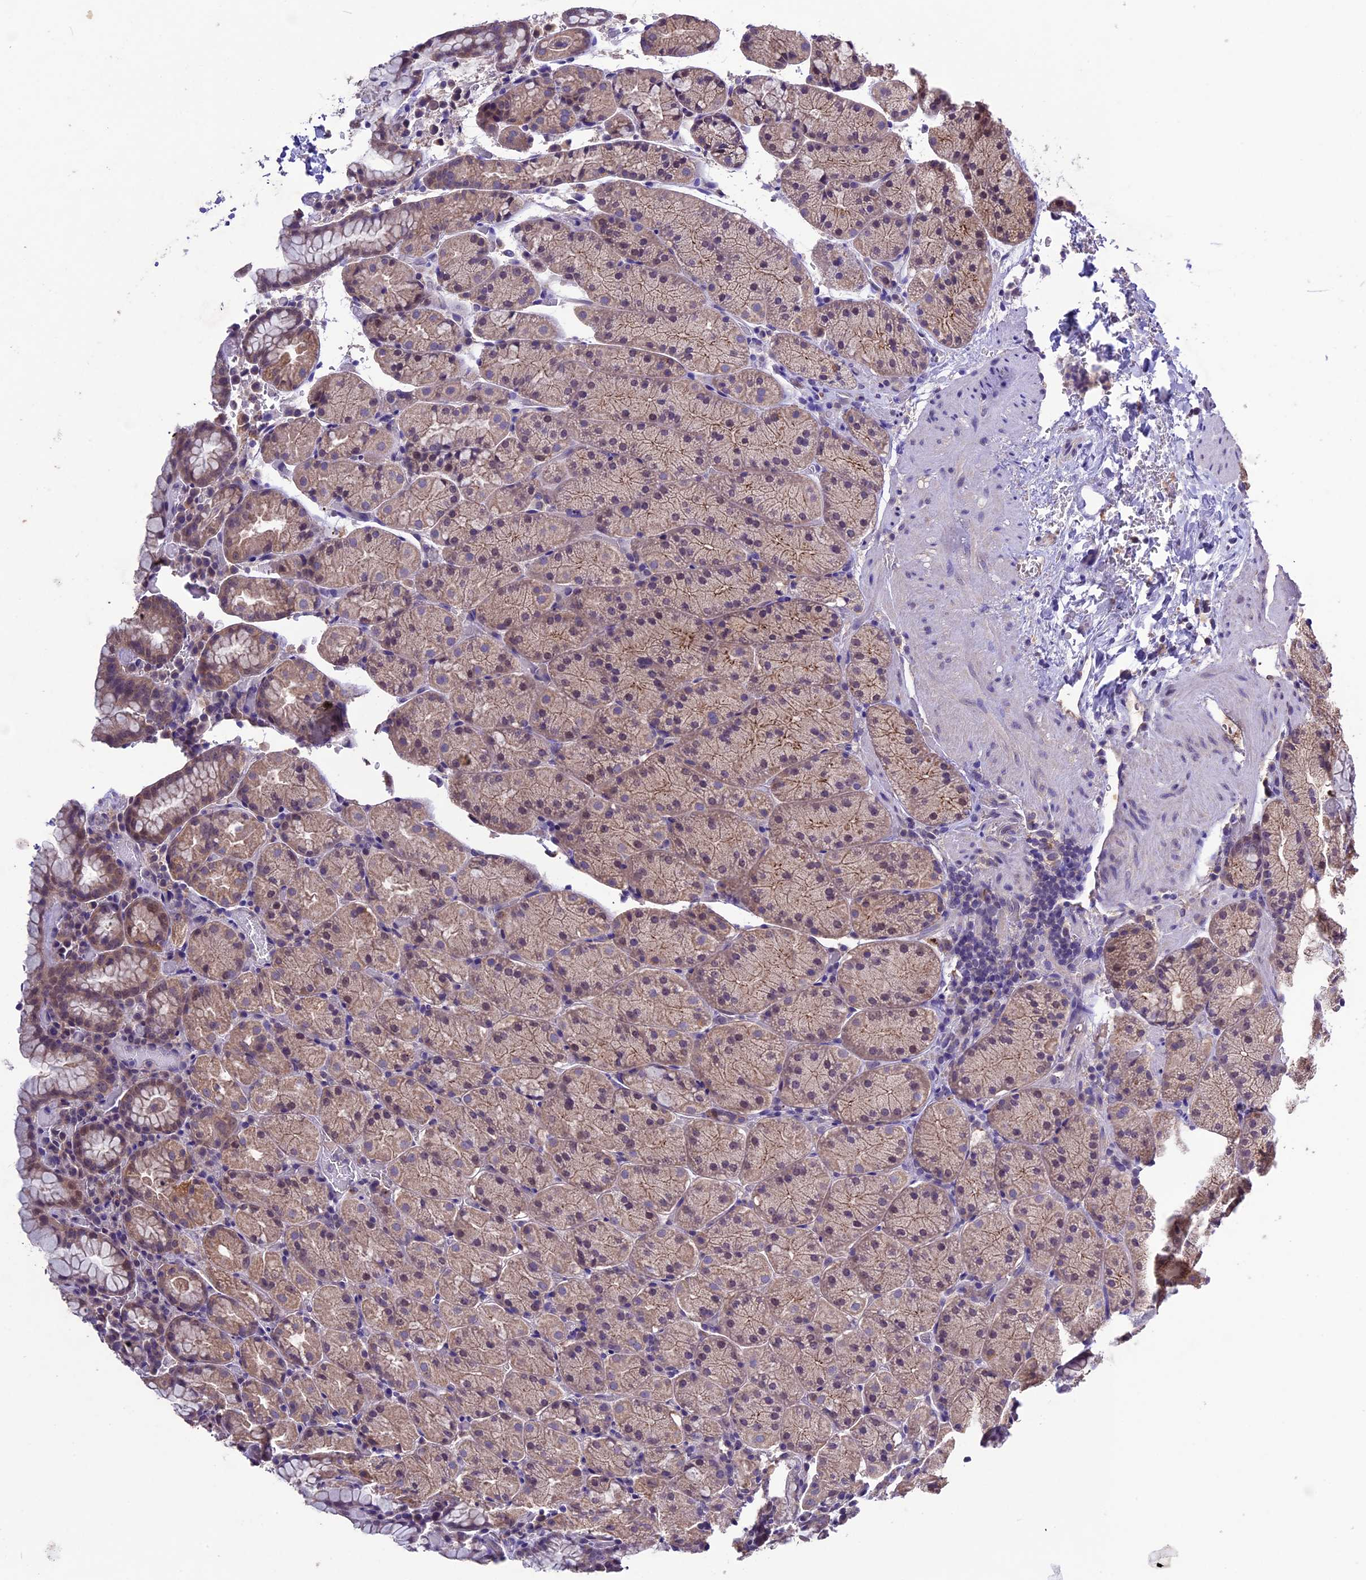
{"staining": {"intensity": "moderate", "quantity": ">75%", "location": "cytoplasmic/membranous"}, "tissue": "stomach", "cell_type": "Glandular cells", "image_type": "normal", "snomed": [{"axis": "morphology", "description": "Normal tissue, NOS"}, {"axis": "topography", "description": "Stomach, upper"}, {"axis": "topography", "description": "Stomach, lower"}], "caption": "Immunohistochemistry (IHC) histopathology image of normal stomach stained for a protein (brown), which shows medium levels of moderate cytoplasmic/membranous expression in approximately >75% of glandular cells.", "gene": "DIS3L", "patient": {"sex": "male", "age": 80}}